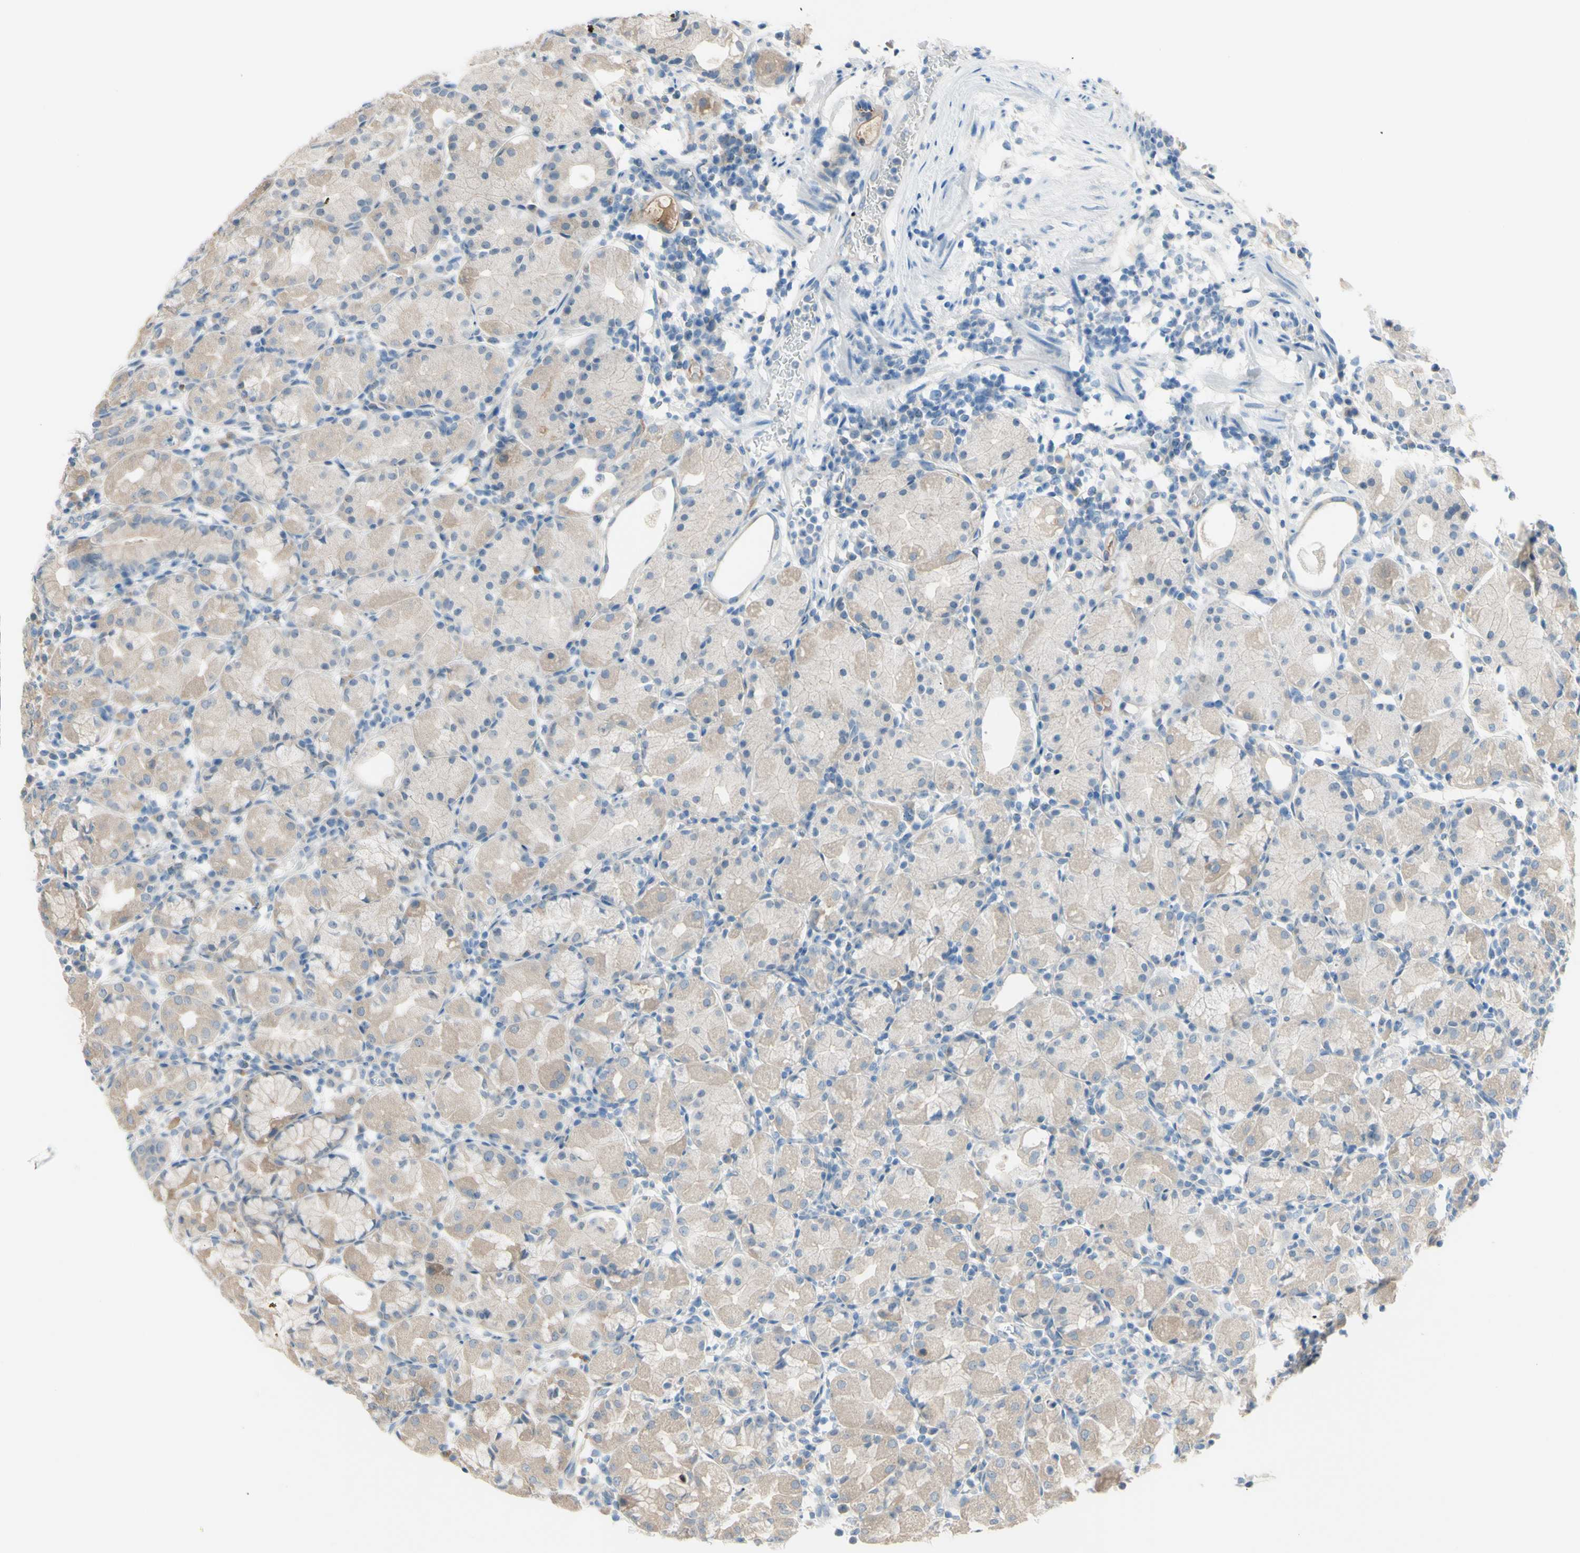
{"staining": {"intensity": "moderate", "quantity": "<25%", "location": "cytoplasmic/membranous"}, "tissue": "stomach", "cell_type": "Glandular cells", "image_type": "normal", "snomed": [{"axis": "morphology", "description": "Normal tissue, NOS"}, {"axis": "topography", "description": "Stomach"}, {"axis": "topography", "description": "Stomach, lower"}], "caption": "A histopathology image of stomach stained for a protein displays moderate cytoplasmic/membranous brown staining in glandular cells. The protein of interest is shown in brown color, while the nuclei are stained blue.", "gene": "ATRN", "patient": {"sex": "female", "age": 75}}